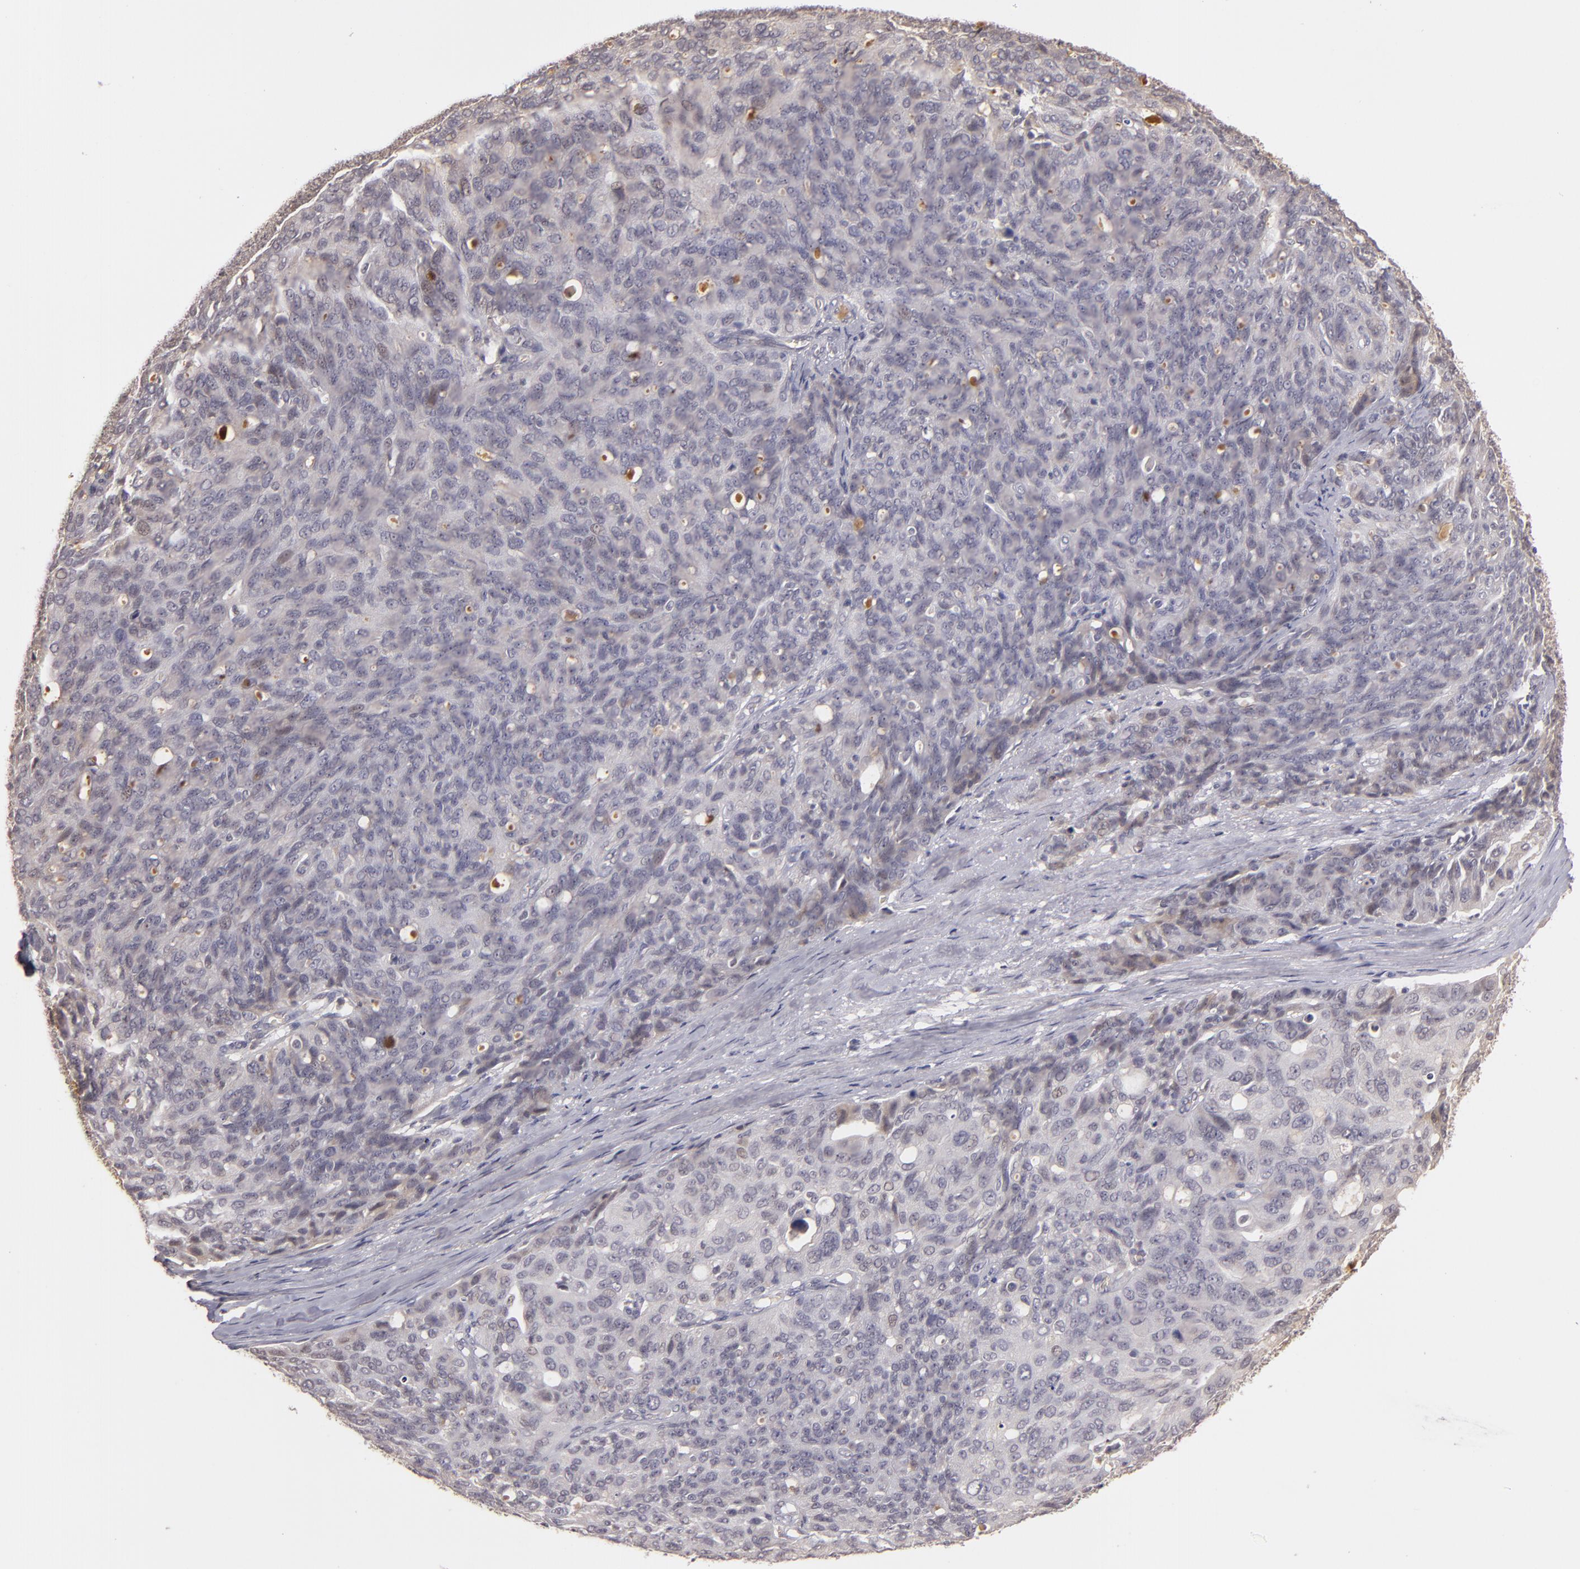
{"staining": {"intensity": "weak", "quantity": ">75%", "location": "cytoplasmic/membranous"}, "tissue": "ovarian cancer", "cell_type": "Tumor cells", "image_type": "cancer", "snomed": [{"axis": "morphology", "description": "Carcinoma, endometroid"}, {"axis": "topography", "description": "Ovary"}], "caption": "This micrograph exhibits immunohistochemistry (IHC) staining of human ovarian cancer, with low weak cytoplasmic/membranous positivity in approximately >75% of tumor cells.", "gene": "LRG1", "patient": {"sex": "female", "age": 60}}